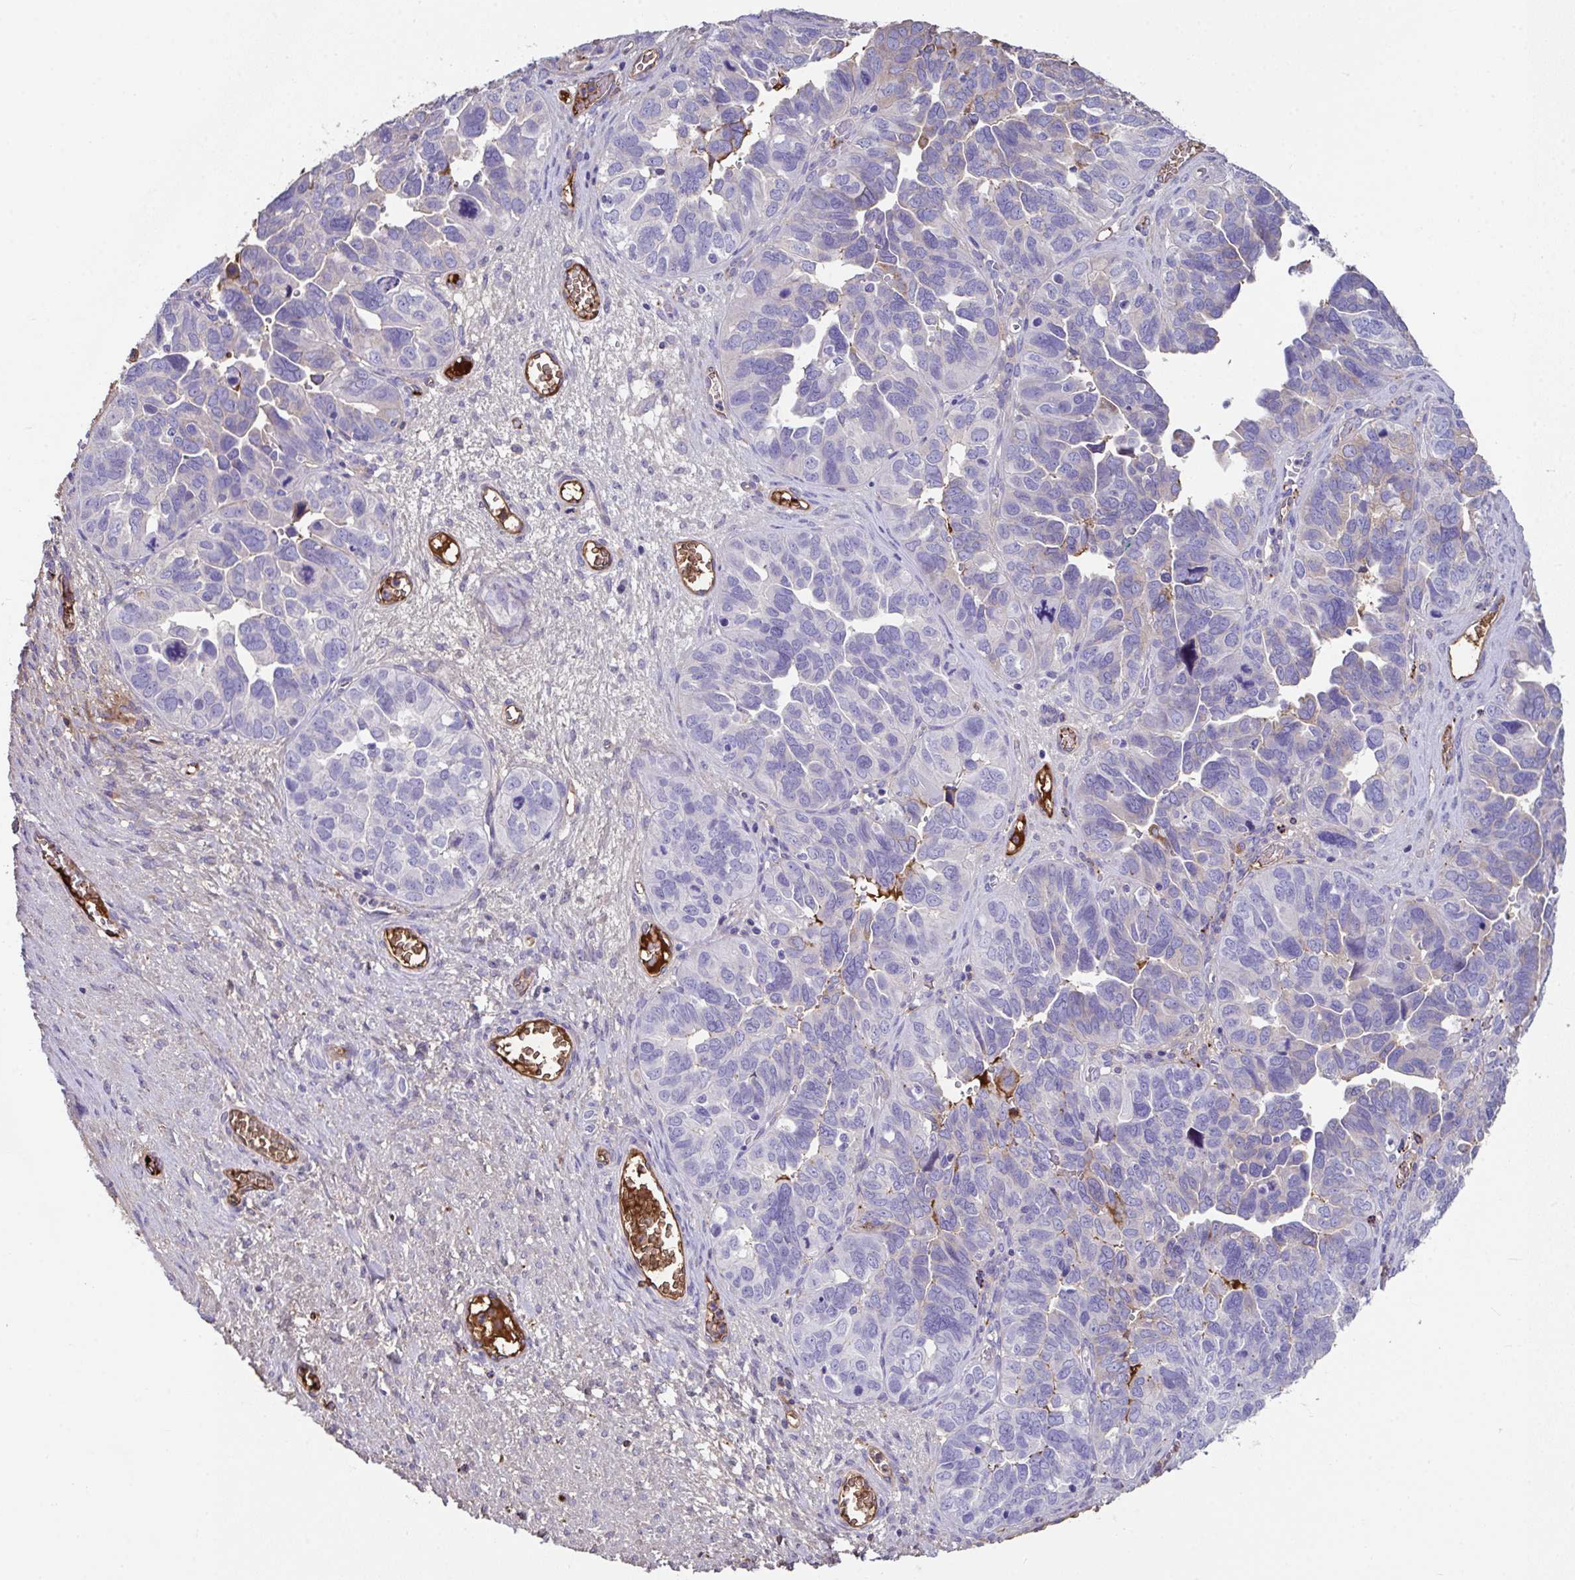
{"staining": {"intensity": "moderate", "quantity": "<25%", "location": "cytoplasmic/membranous"}, "tissue": "ovarian cancer", "cell_type": "Tumor cells", "image_type": "cancer", "snomed": [{"axis": "morphology", "description": "Cystadenocarcinoma, serous, NOS"}, {"axis": "topography", "description": "Ovary"}], "caption": "High-power microscopy captured an IHC photomicrograph of ovarian serous cystadenocarcinoma, revealing moderate cytoplasmic/membranous staining in about <25% of tumor cells.", "gene": "ZNF813", "patient": {"sex": "female", "age": 64}}